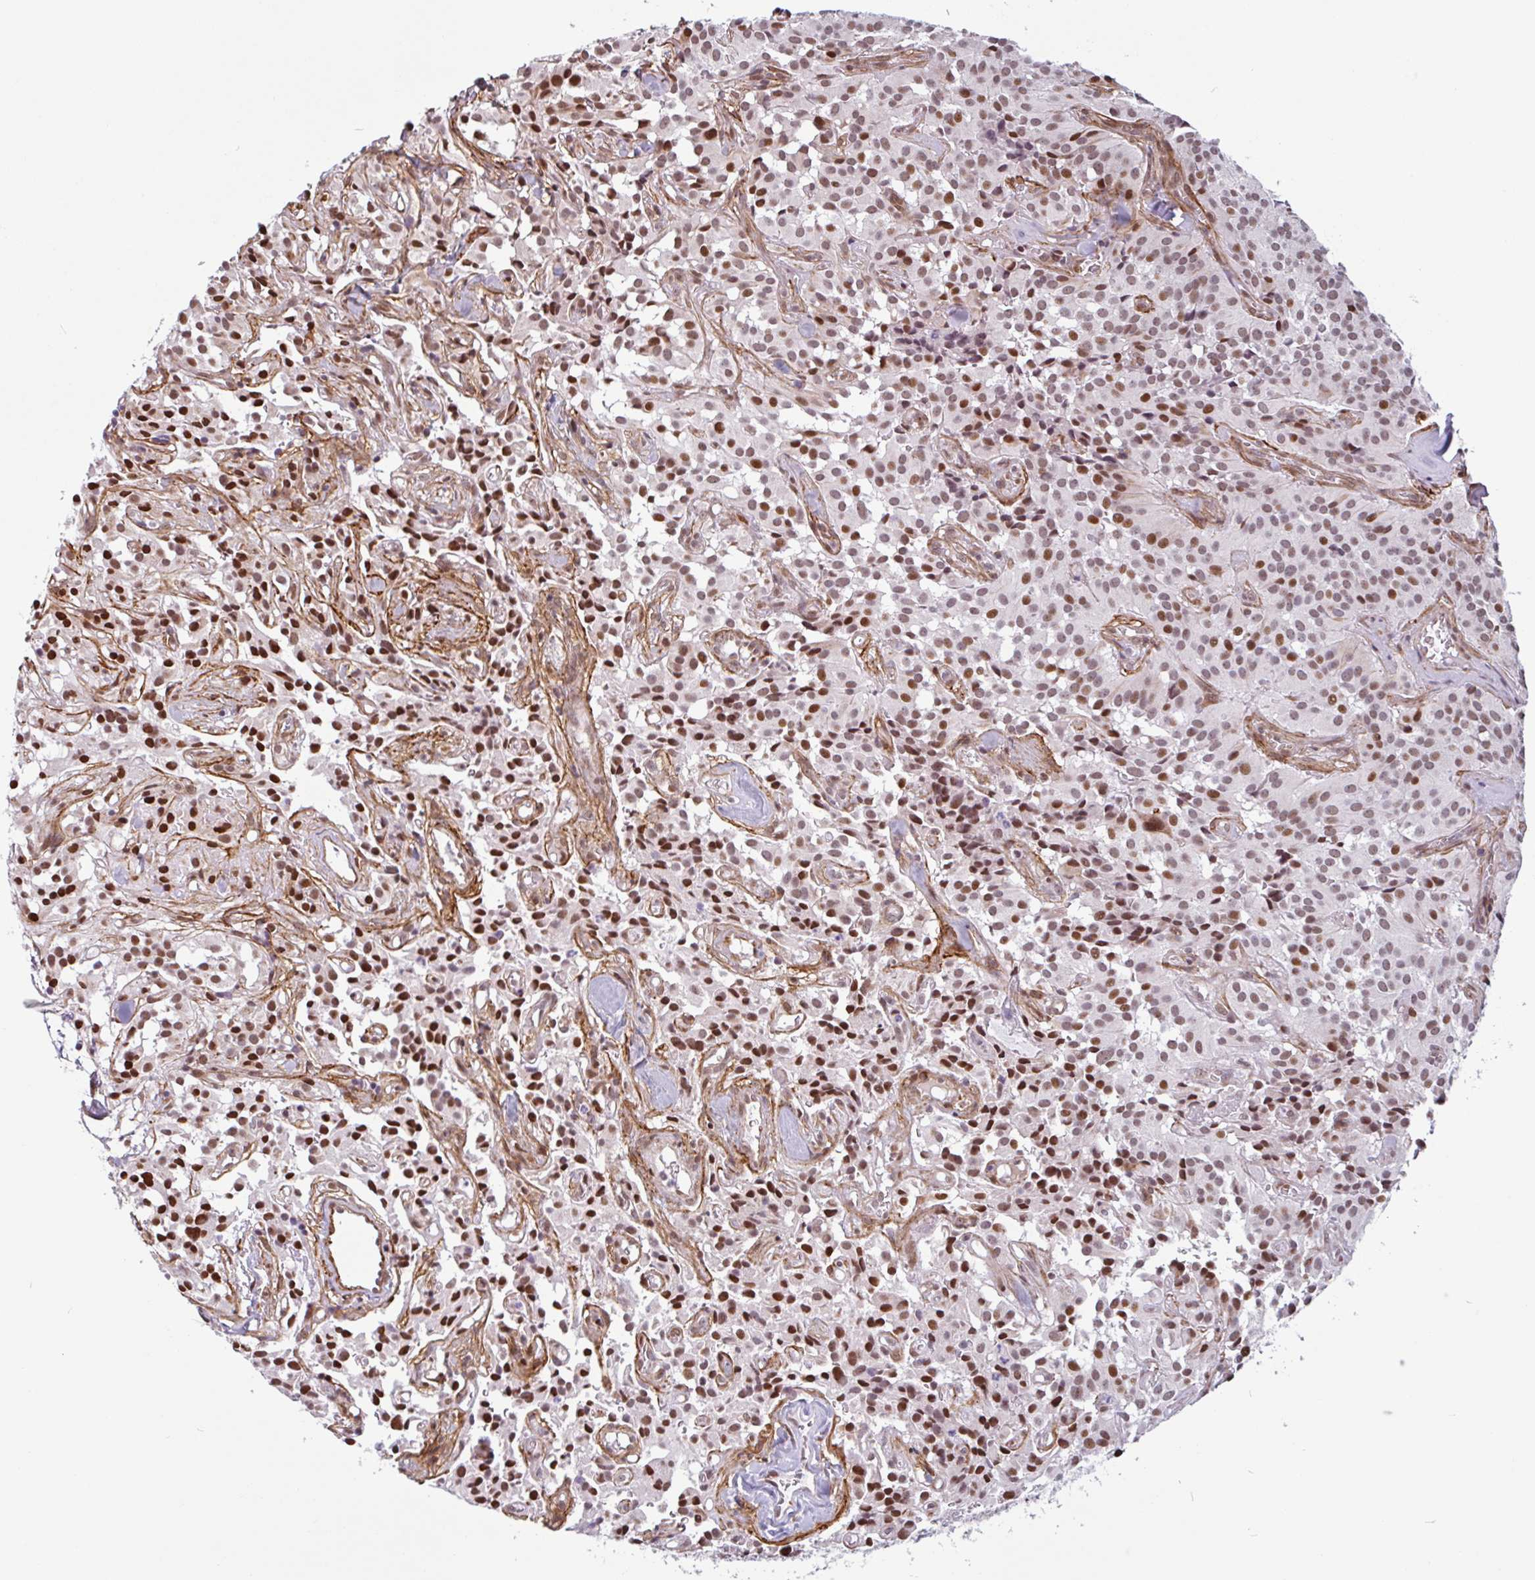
{"staining": {"intensity": "moderate", "quantity": ">75%", "location": "nuclear"}, "tissue": "glioma", "cell_type": "Tumor cells", "image_type": "cancer", "snomed": [{"axis": "morphology", "description": "Glioma, malignant, Low grade"}, {"axis": "topography", "description": "Brain"}], "caption": "Protein expression analysis of human malignant glioma (low-grade) reveals moderate nuclear staining in approximately >75% of tumor cells.", "gene": "TMEM119", "patient": {"sex": "male", "age": 42}}